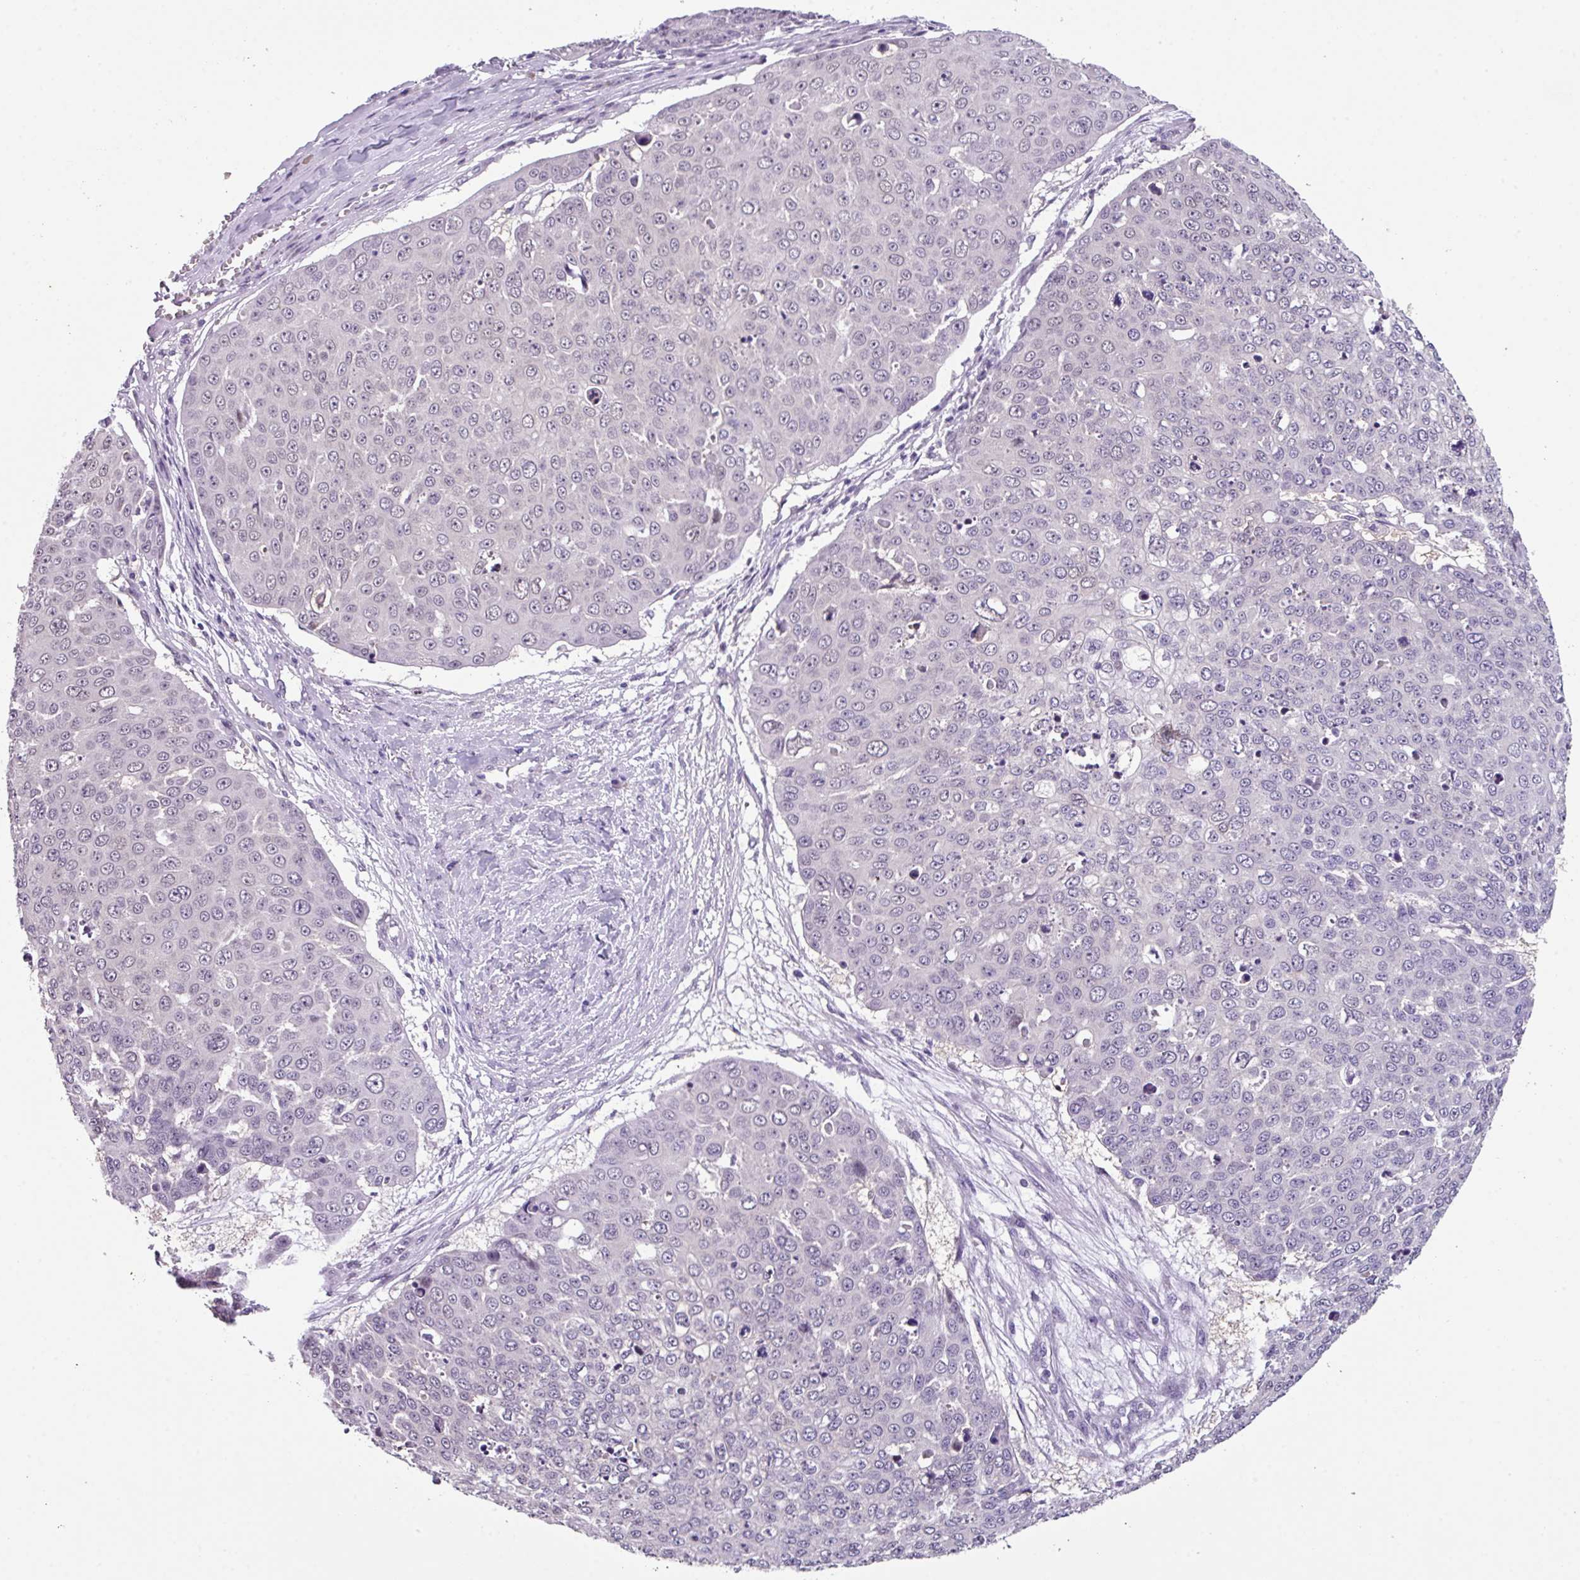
{"staining": {"intensity": "negative", "quantity": "none", "location": "none"}, "tissue": "skin cancer", "cell_type": "Tumor cells", "image_type": "cancer", "snomed": [{"axis": "morphology", "description": "Squamous cell carcinoma, NOS"}, {"axis": "topography", "description": "Skin"}], "caption": "Tumor cells are negative for protein expression in human skin cancer (squamous cell carcinoma).", "gene": "ZFP3", "patient": {"sex": "male", "age": 71}}